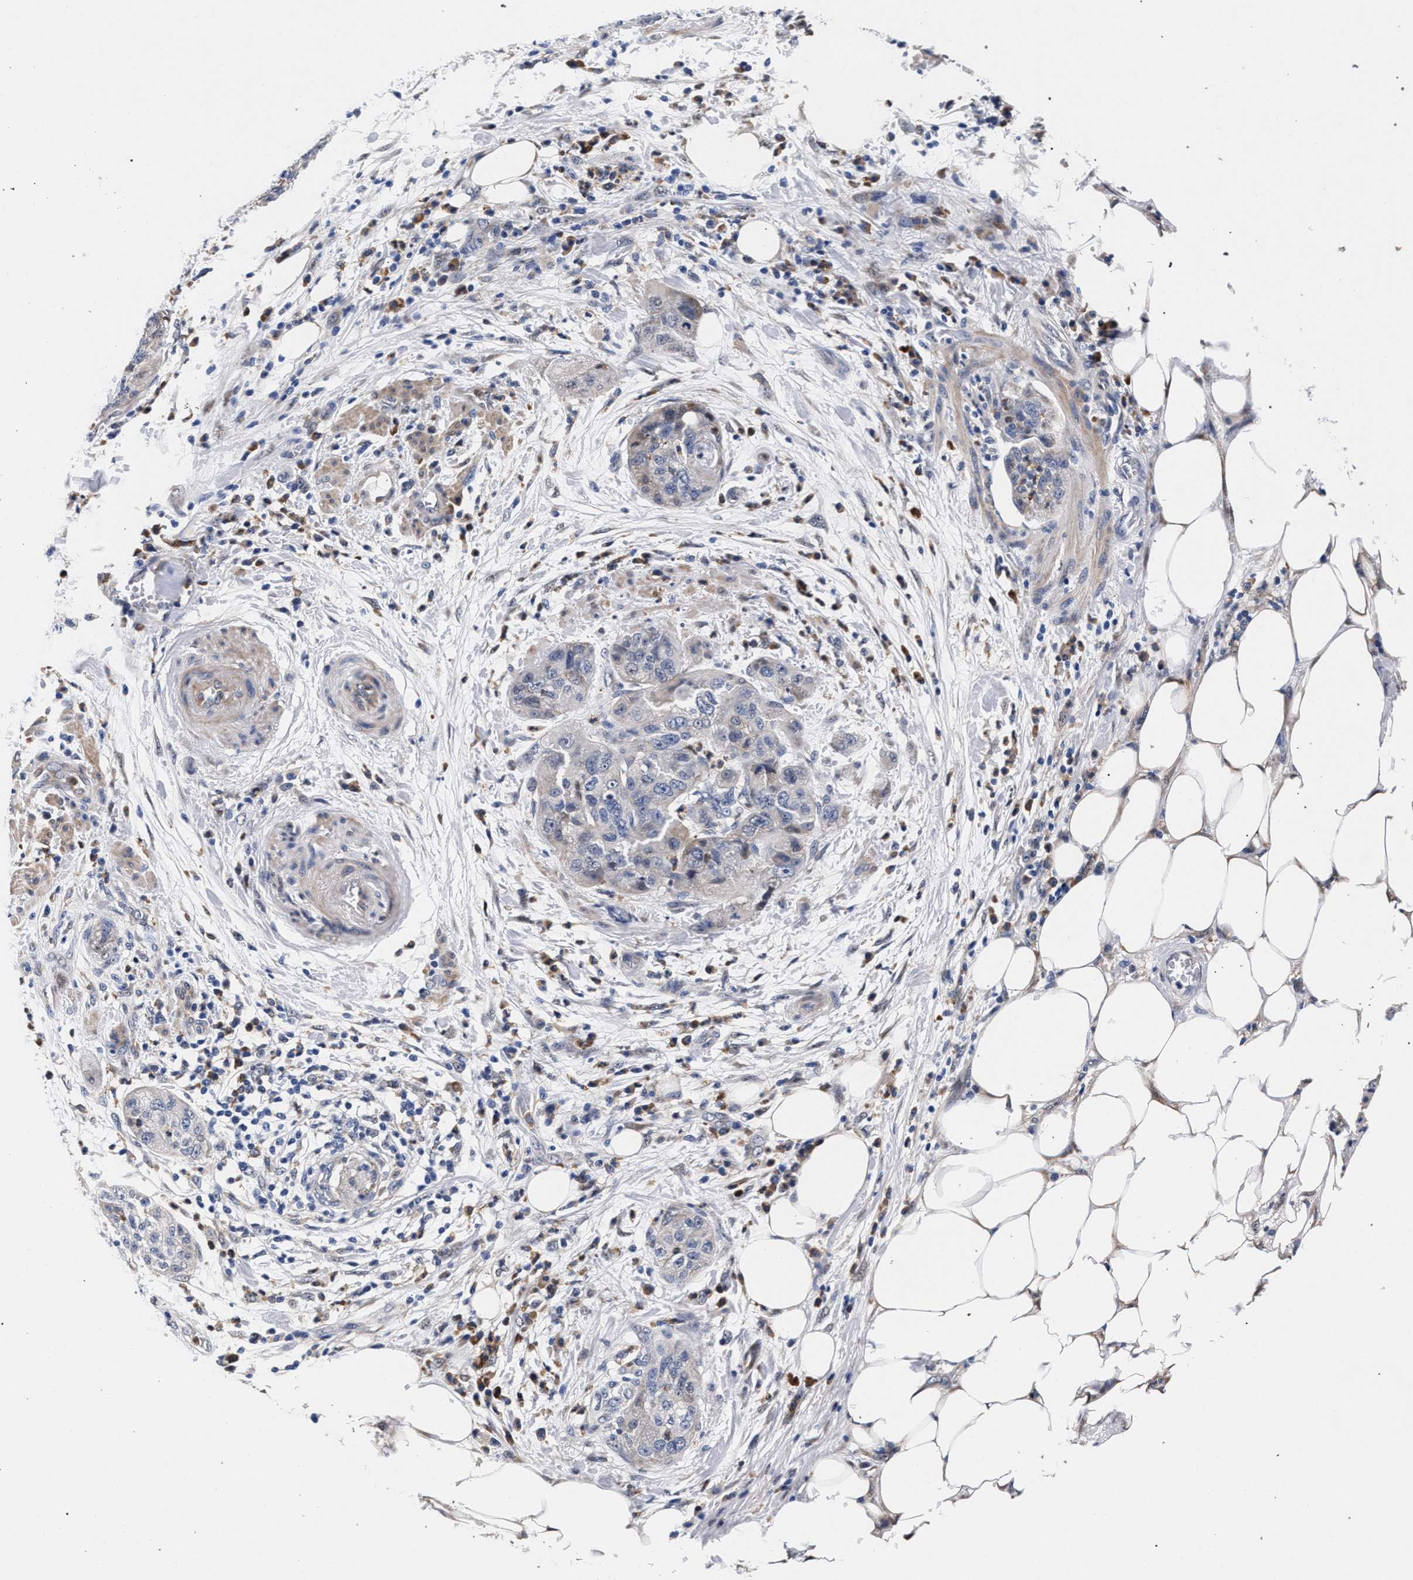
{"staining": {"intensity": "weak", "quantity": "<25%", "location": "cytoplasmic/membranous"}, "tissue": "pancreatic cancer", "cell_type": "Tumor cells", "image_type": "cancer", "snomed": [{"axis": "morphology", "description": "Adenocarcinoma, NOS"}, {"axis": "topography", "description": "Pancreas"}], "caption": "Image shows no significant protein positivity in tumor cells of adenocarcinoma (pancreatic).", "gene": "ZNF462", "patient": {"sex": "female", "age": 78}}